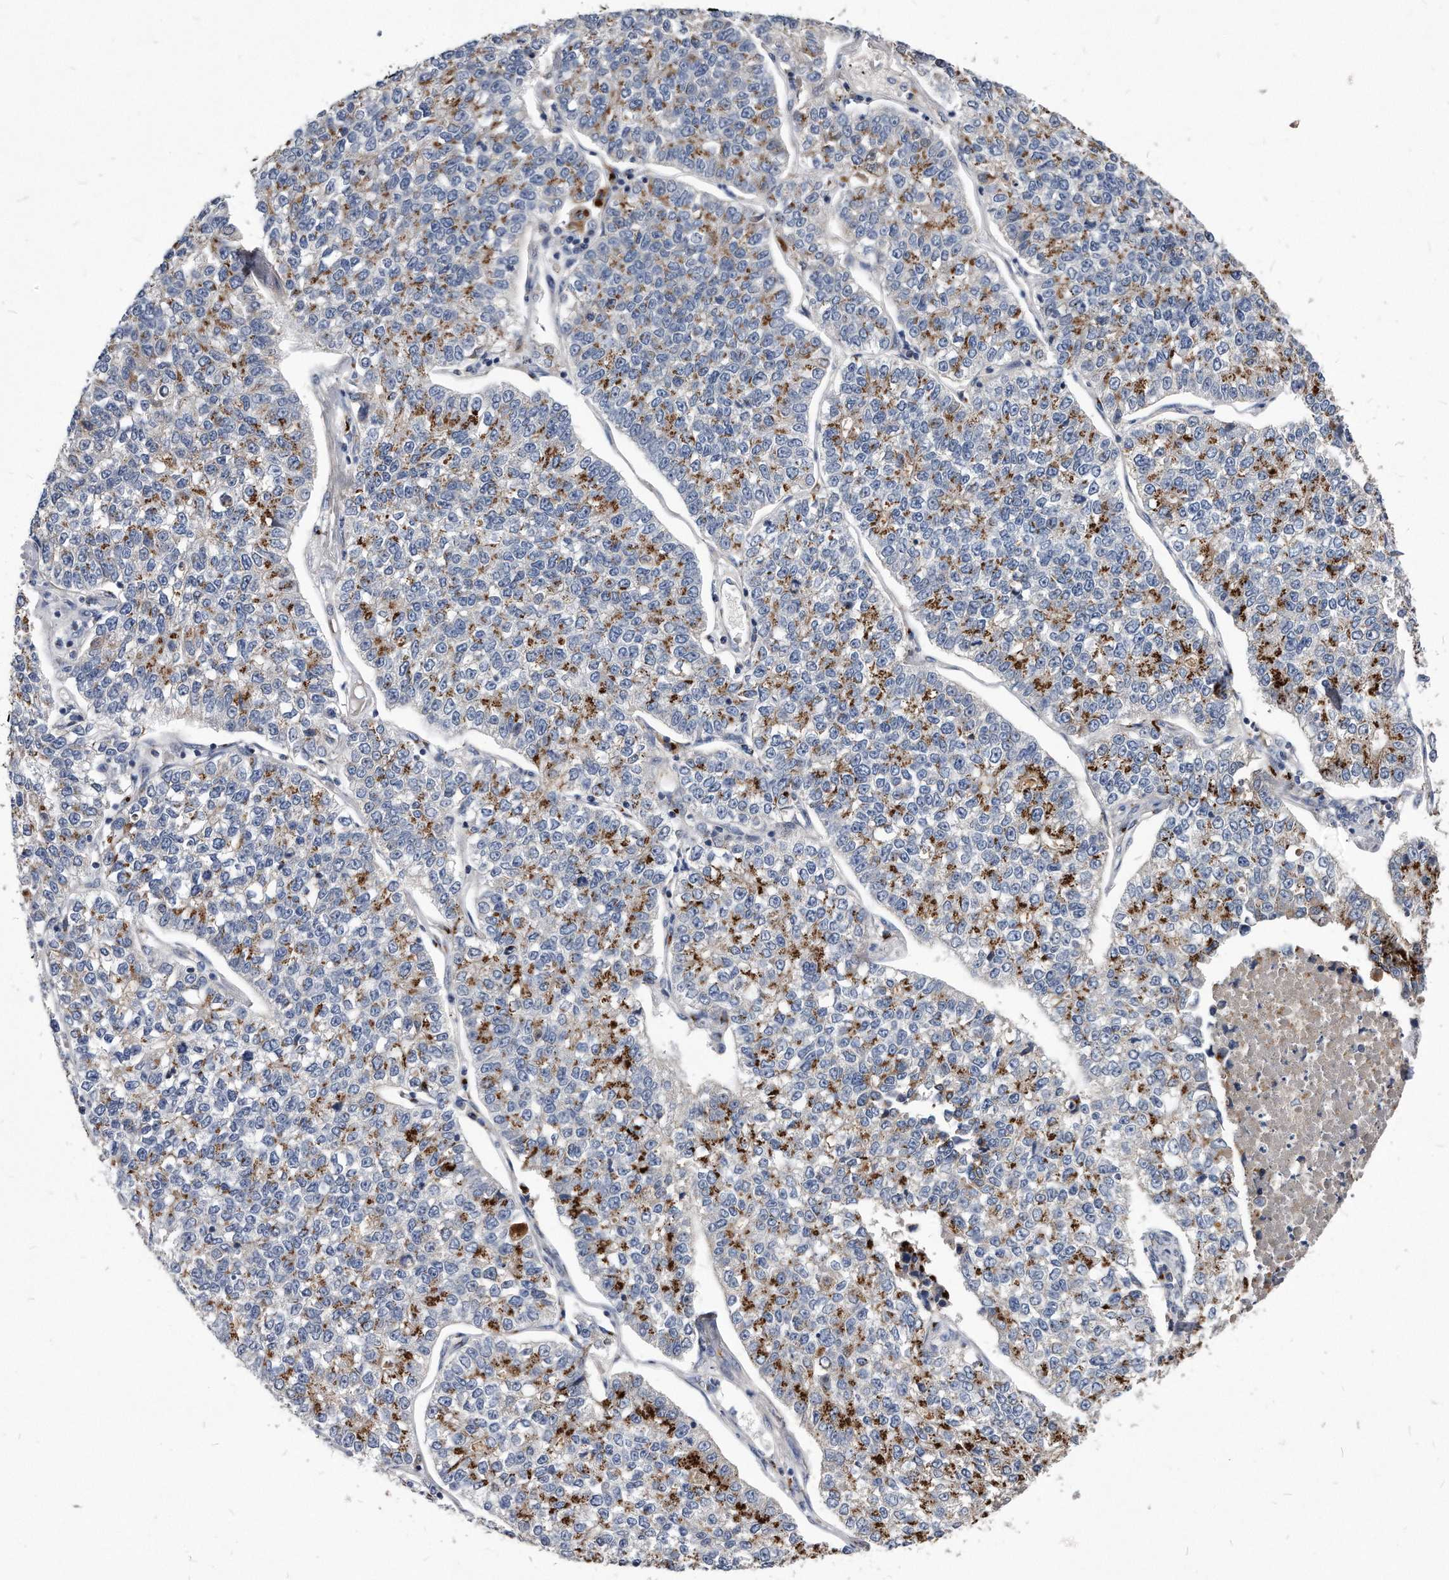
{"staining": {"intensity": "moderate", "quantity": "25%-75%", "location": "cytoplasmic/membranous"}, "tissue": "lung cancer", "cell_type": "Tumor cells", "image_type": "cancer", "snomed": [{"axis": "morphology", "description": "Adenocarcinoma, NOS"}, {"axis": "topography", "description": "Lung"}], "caption": "This is an image of IHC staining of lung cancer (adenocarcinoma), which shows moderate staining in the cytoplasmic/membranous of tumor cells.", "gene": "MGAT4A", "patient": {"sex": "male", "age": 49}}